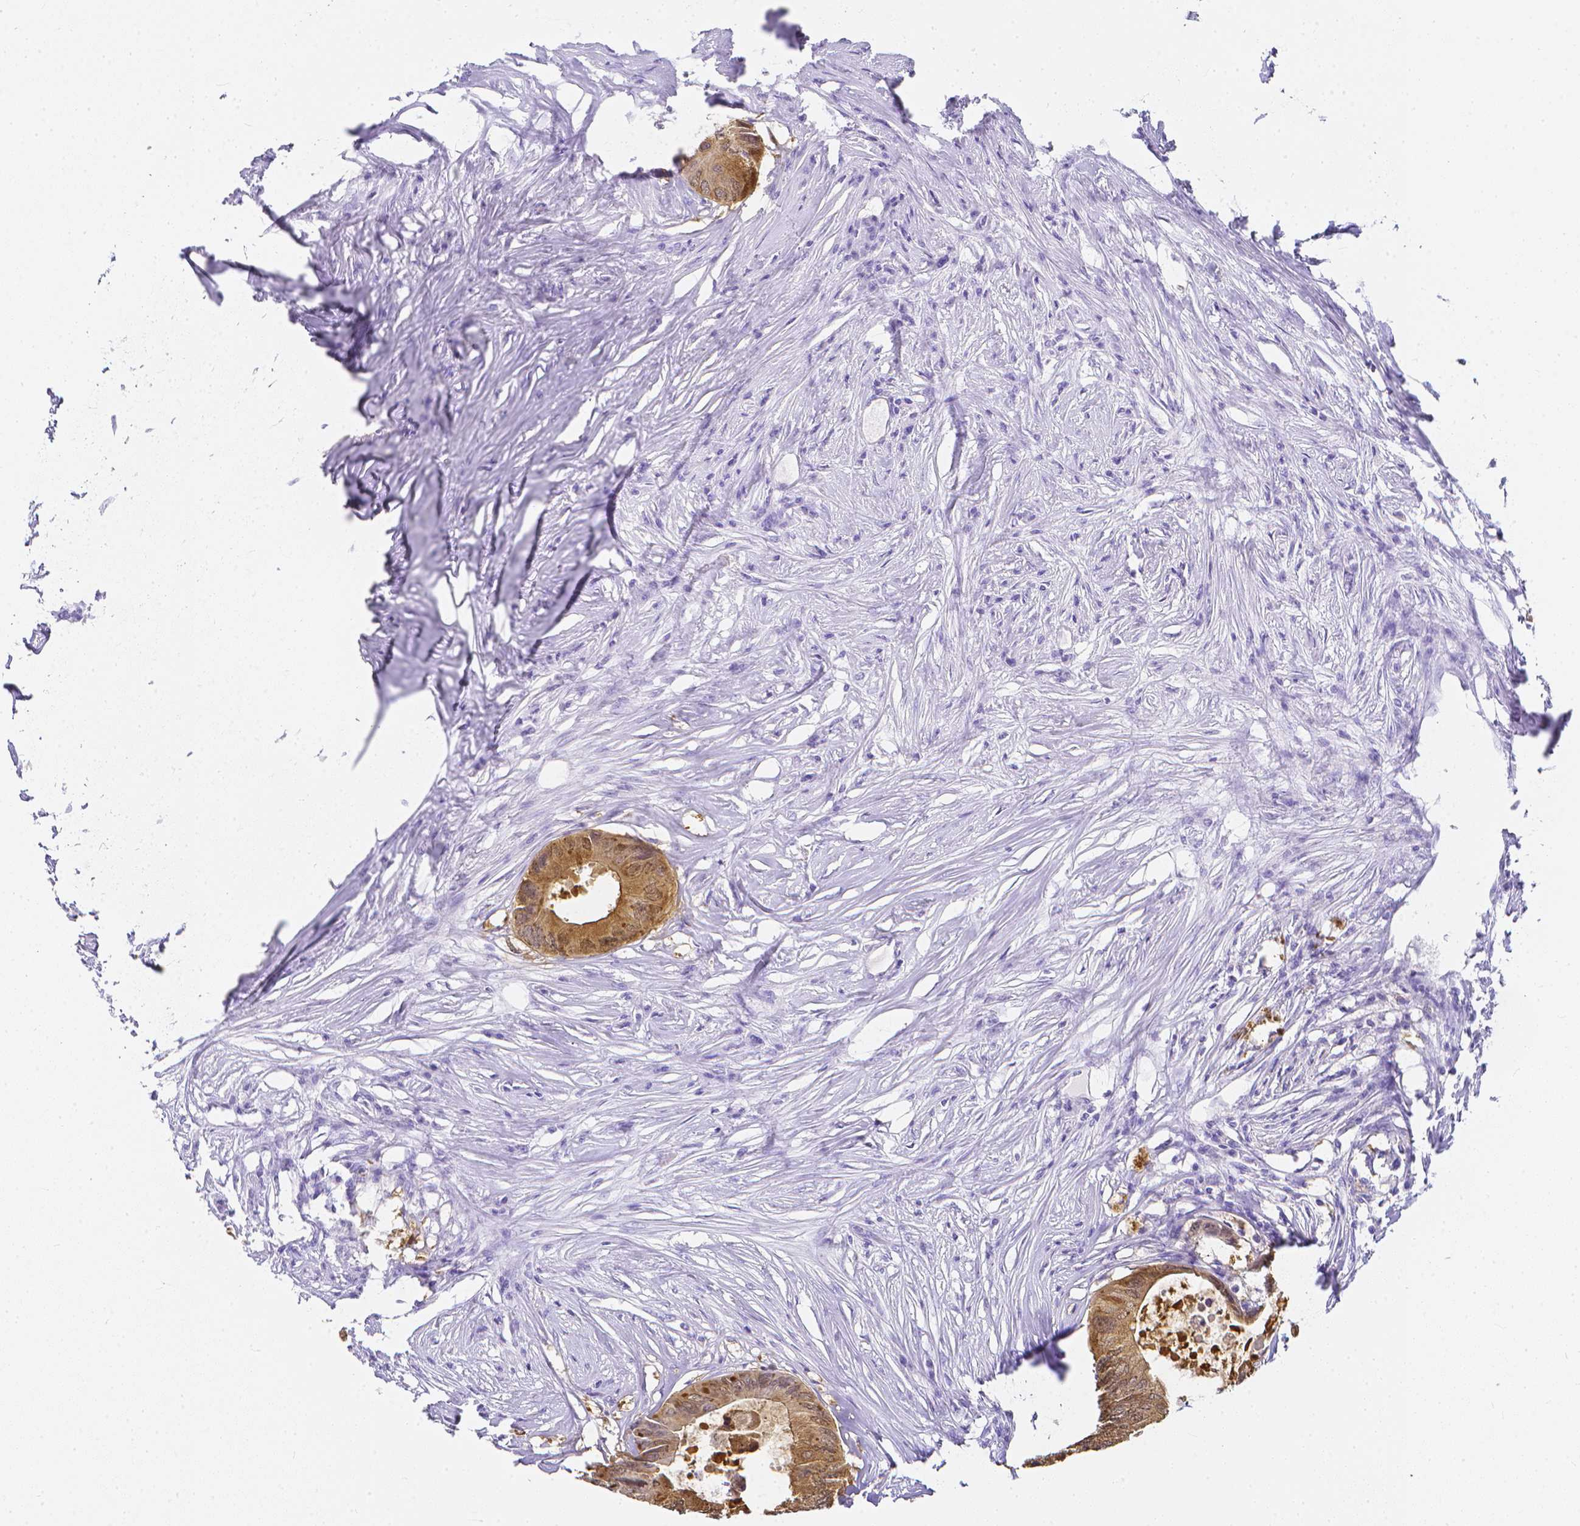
{"staining": {"intensity": "moderate", "quantity": ">75%", "location": "cytoplasmic/membranous,nuclear"}, "tissue": "colorectal cancer", "cell_type": "Tumor cells", "image_type": "cancer", "snomed": [{"axis": "morphology", "description": "Adenocarcinoma, NOS"}, {"axis": "topography", "description": "Colon"}], "caption": "Colorectal adenocarcinoma stained with a protein marker exhibits moderate staining in tumor cells.", "gene": "LGALS4", "patient": {"sex": "male", "age": 71}}